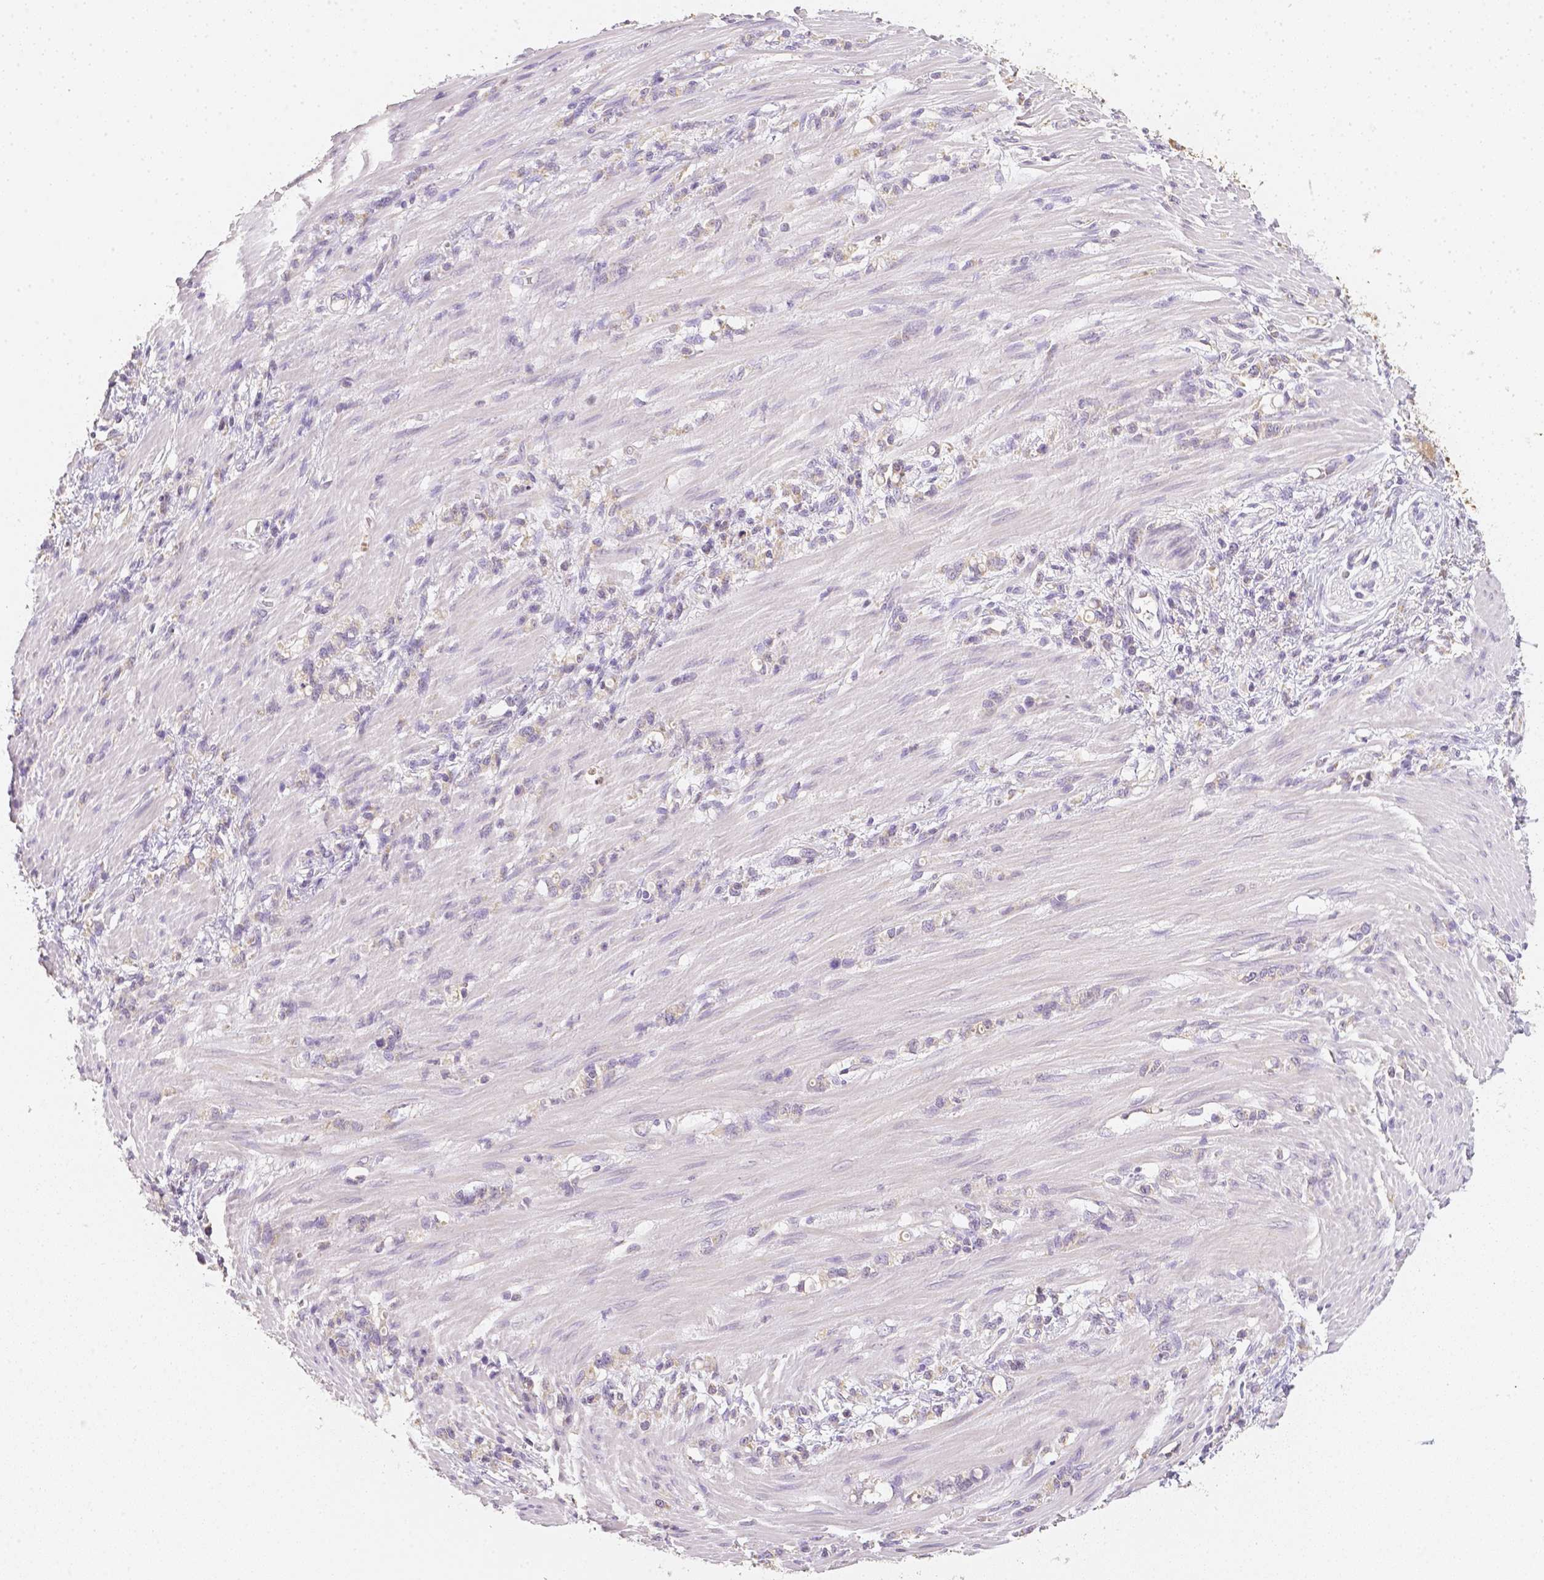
{"staining": {"intensity": "weak", "quantity": ">75%", "location": "cytoplasmic/membranous"}, "tissue": "stomach cancer", "cell_type": "Tumor cells", "image_type": "cancer", "snomed": [{"axis": "morphology", "description": "Adenocarcinoma, NOS"}, {"axis": "topography", "description": "Stomach"}], "caption": "This micrograph demonstrates immunohistochemistry (IHC) staining of stomach cancer (adenocarcinoma), with low weak cytoplasmic/membranous positivity in about >75% of tumor cells.", "gene": "NVL", "patient": {"sex": "female", "age": 84}}